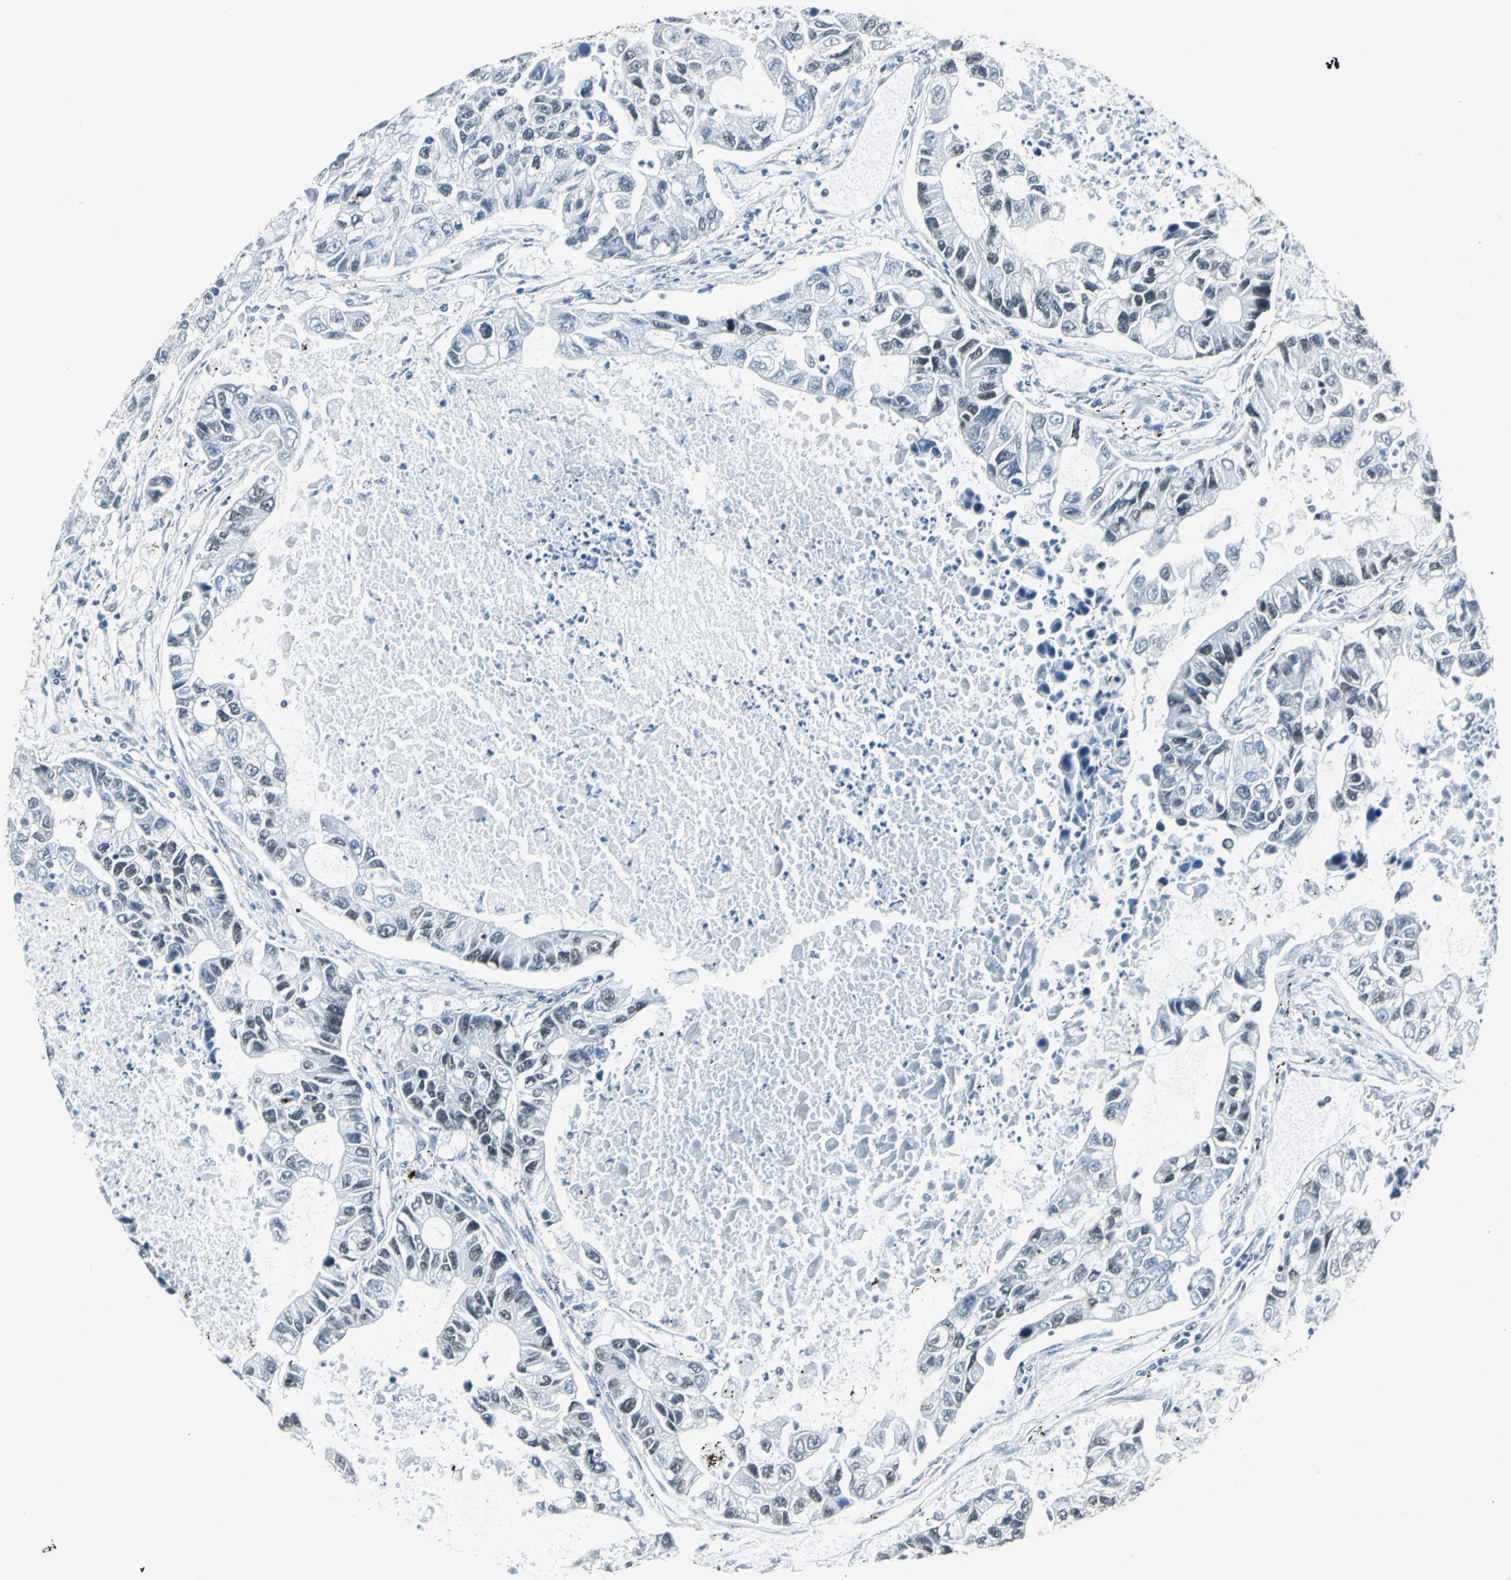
{"staining": {"intensity": "weak", "quantity": "<25%", "location": "nuclear"}, "tissue": "lung cancer", "cell_type": "Tumor cells", "image_type": "cancer", "snomed": [{"axis": "morphology", "description": "Adenocarcinoma, NOS"}, {"axis": "topography", "description": "Lung"}], "caption": "Tumor cells are negative for brown protein staining in lung adenocarcinoma. The staining was performed using DAB (3,3'-diaminobenzidine) to visualize the protein expression in brown, while the nuclei were stained in blue with hematoxylin (Magnification: 20x).", "gene": "ADNP", "patient": {"sex": "female", "age": 51}}